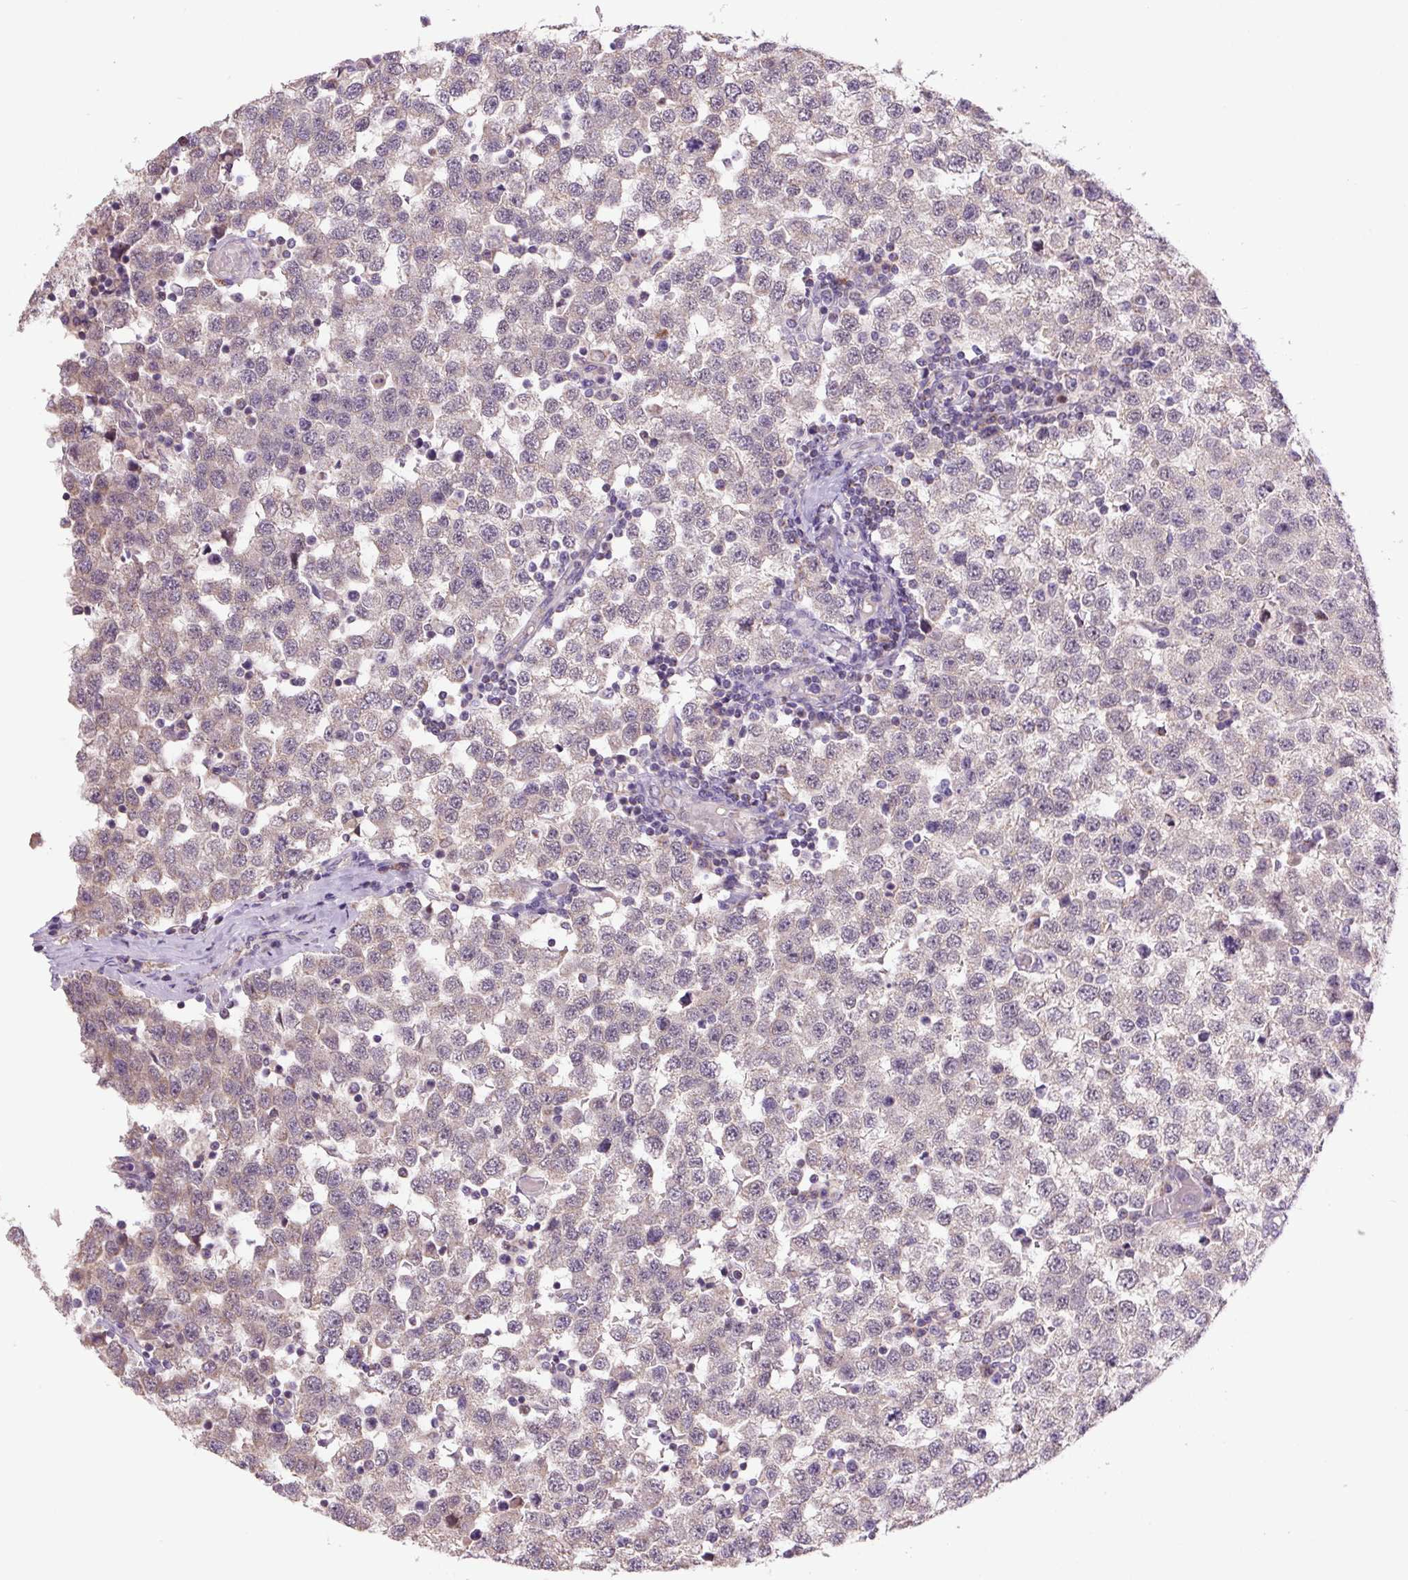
{"staining": {"intensity": "weak", "quantity": "<25%", "location": "nuclear"}, "tissue": "testis cancer", "cell_type": "Tumor cells", "image_type": "cancer", "snomed": [{"axis": "morphology", "description": "Seminoma, NOS"}, {"axis": "topography", "description": "Testis"}], "caption": "Photomicrograph shows no protein staining in tumor cells of seminoma (testis) tissue.", "gene": "SGF29", "patient": {"sex": "male", "age": 34}}